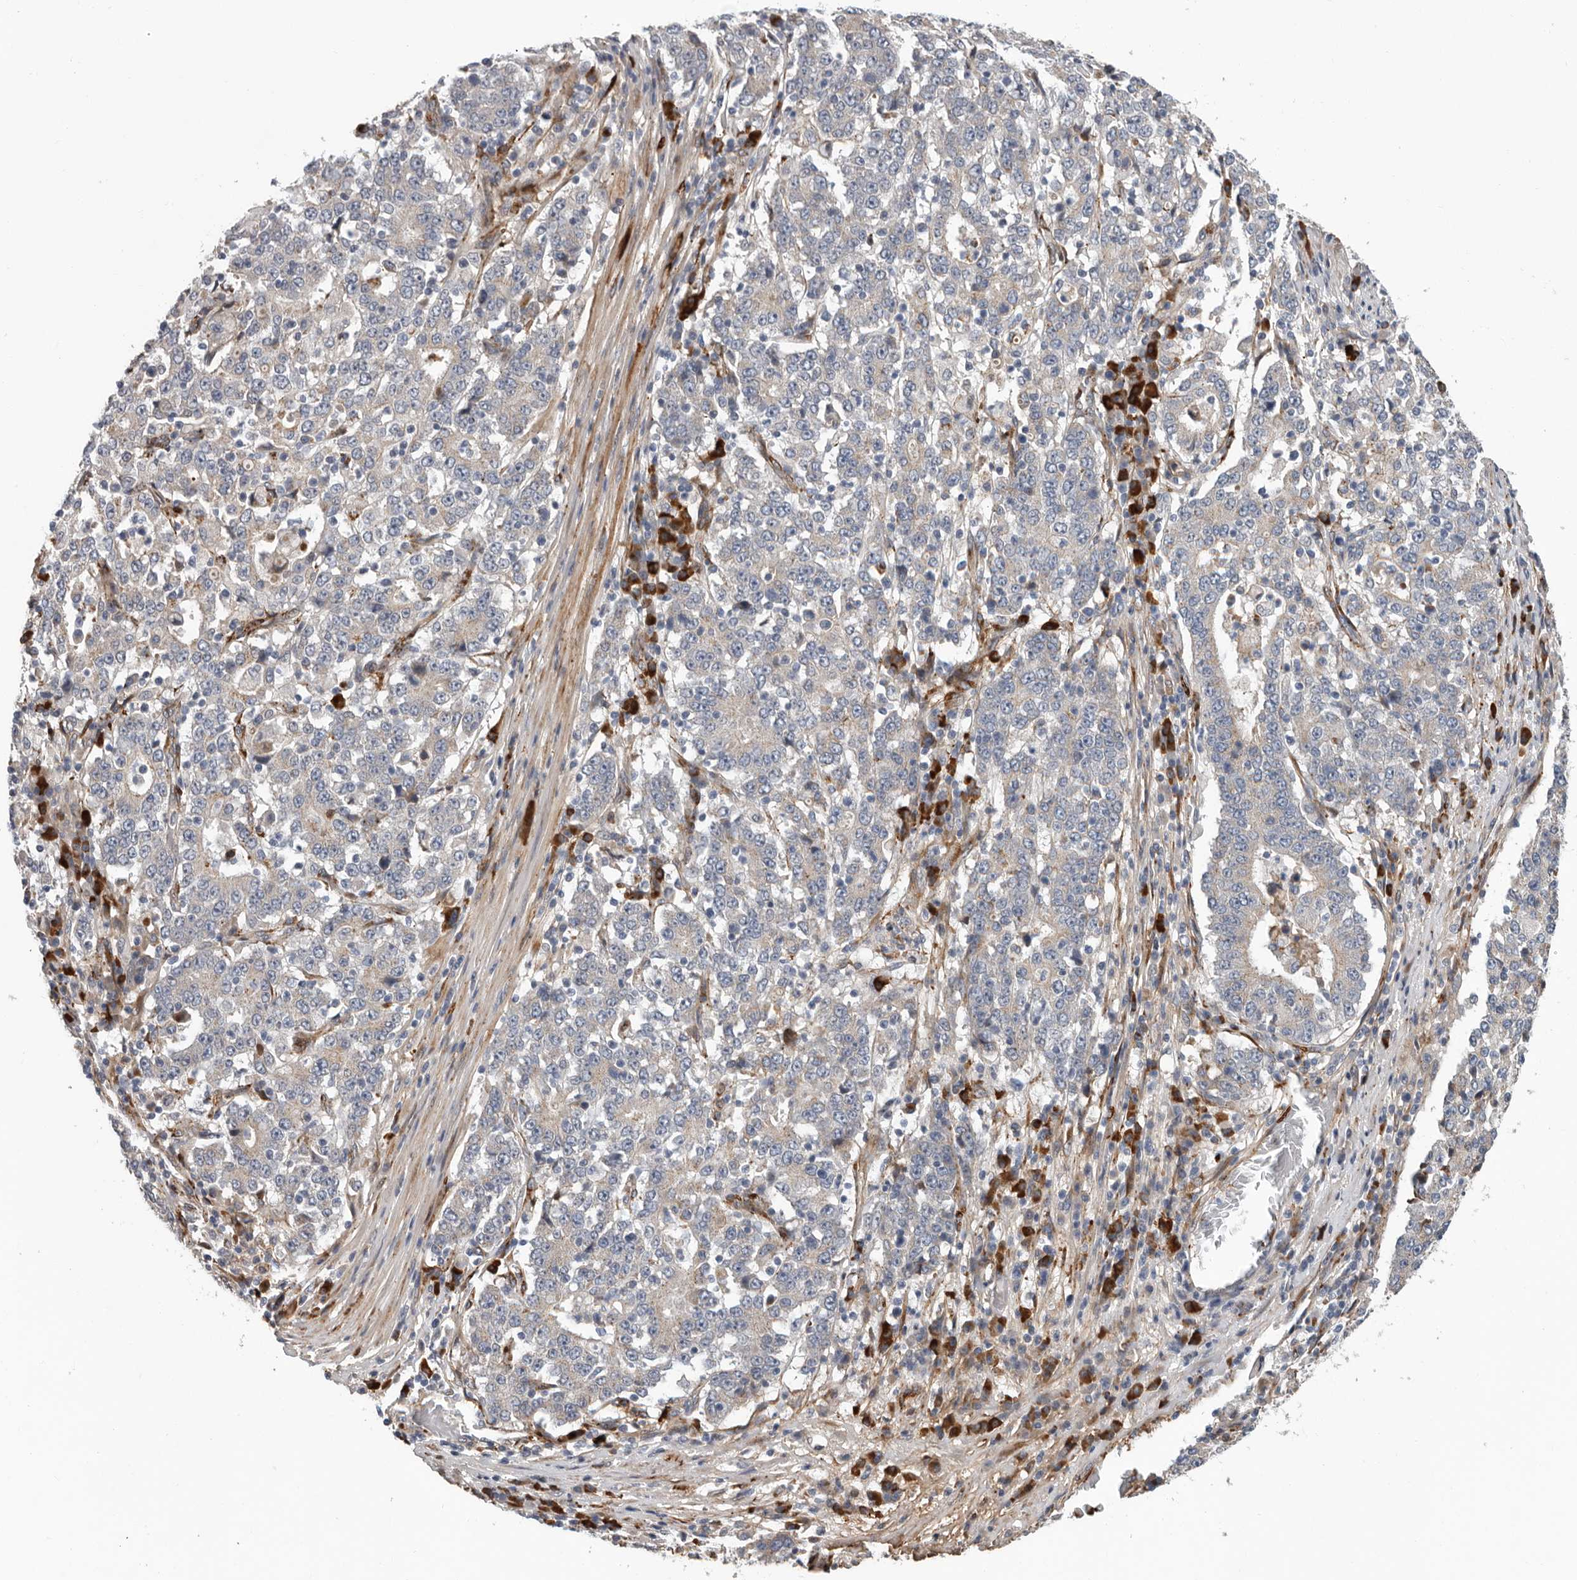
{"staining": {"intensity": "negative", "quantity": "none", "location": "none"}, "tissue": "stomach cancer", "cell_type": "Tumor cells", "image_type": "cancer", "snomed": [{"axis": "morphology", "description": "Adenocarcinoma, NOS"}, {"axis": "topography", "description": "Stomach"}], "caption": "Photomicrograph shows no significant protein staining in tumor cells of stomach cancer.", "gene": "ATXN3L", "patient": {"sex": "male", "age": 59}}